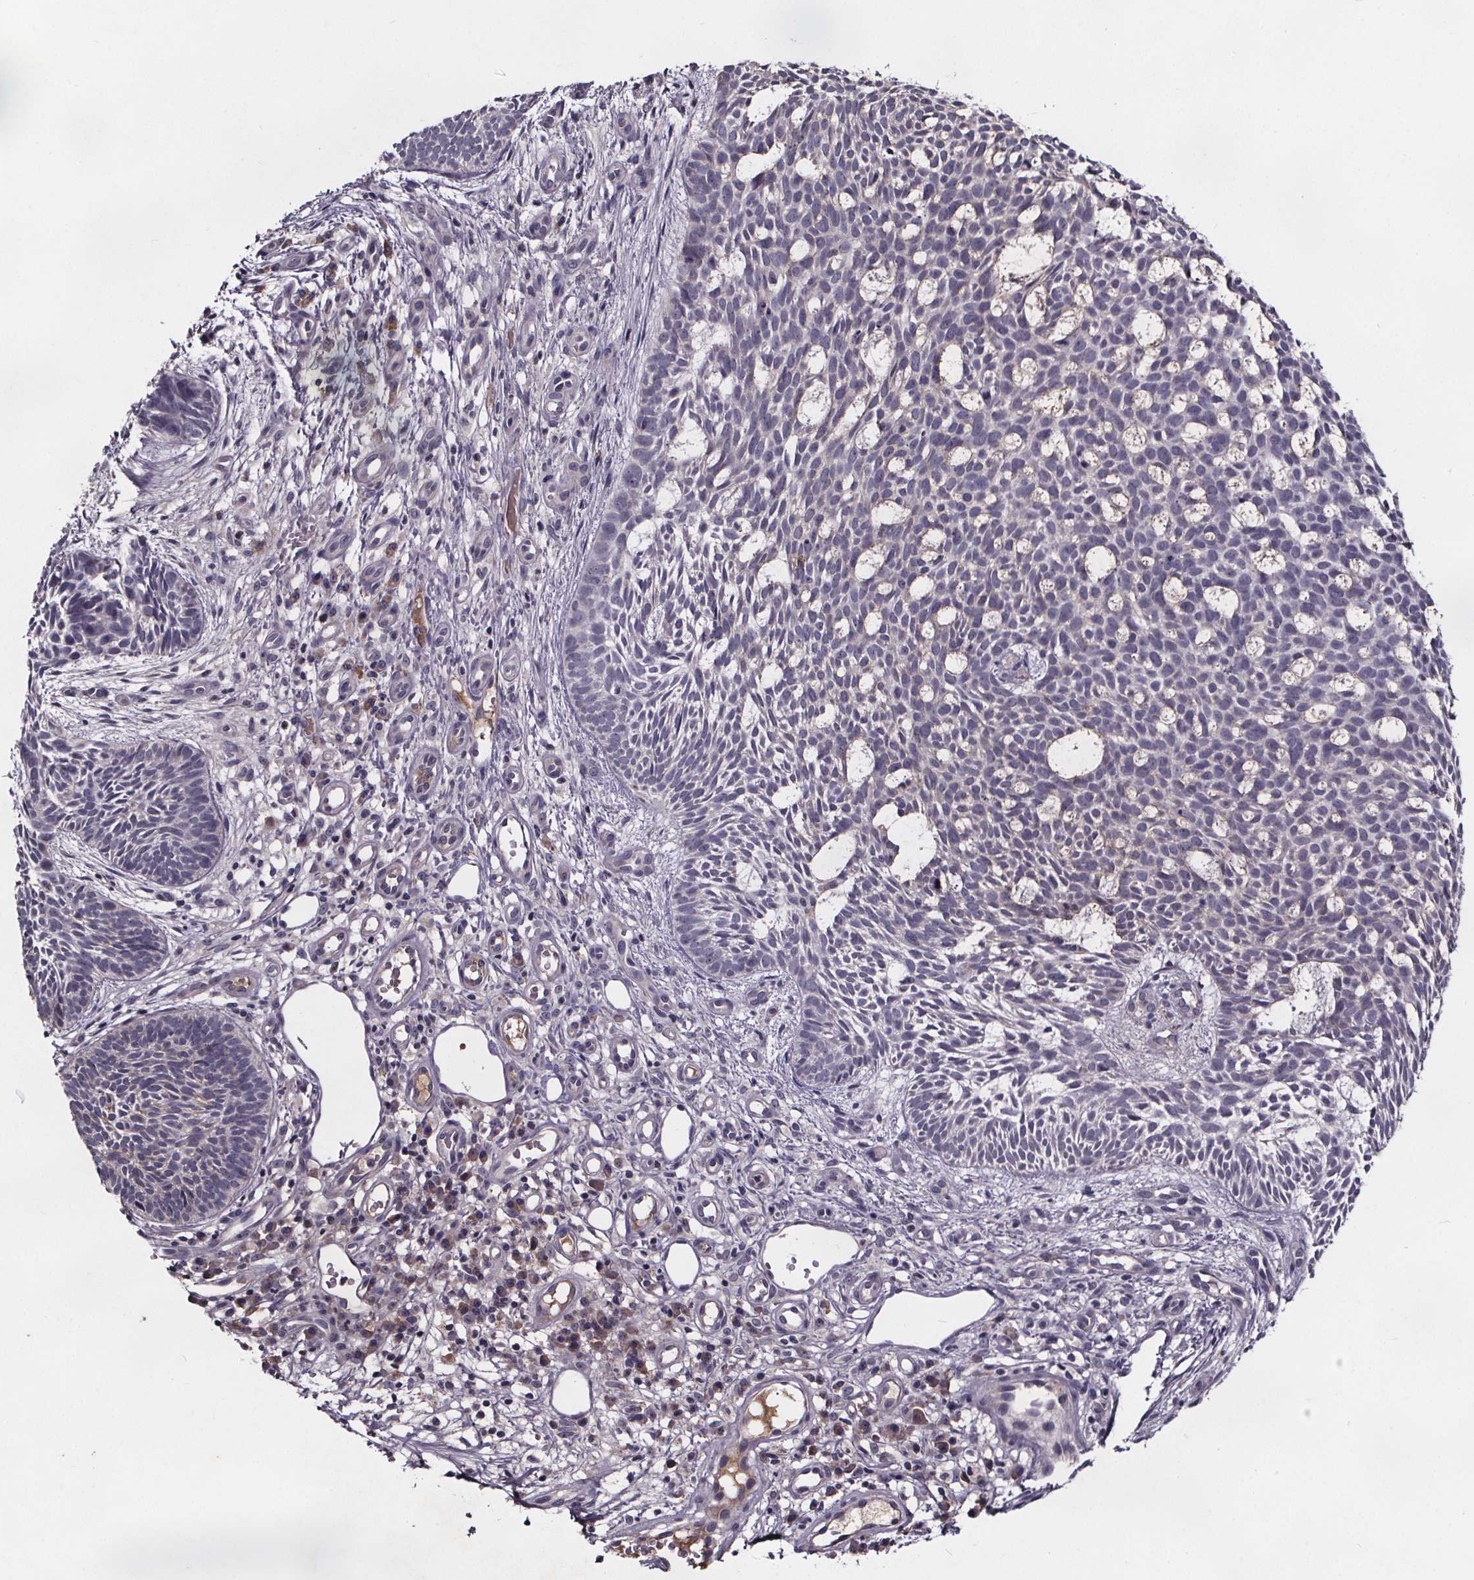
{"staining": {"intensity": "negative", "quantity": "none", "location": "none"}, "tissue": "skin cancer", "cell_type": "Tumor cells", "image_type": "cancer", "snomed": [{"axis": "morphology", "description": "Basal cell carcinoma"}, {"axis": "topography", "description": "Skin"}], "caption": "A high-resolution photomicrograph shows IHC staining of skin cancer (basal cell carcinoma), which displays no significant expression in tumor cells.", "gene": "NPHP4", "patient": {"sex": "male", "age": 59}}